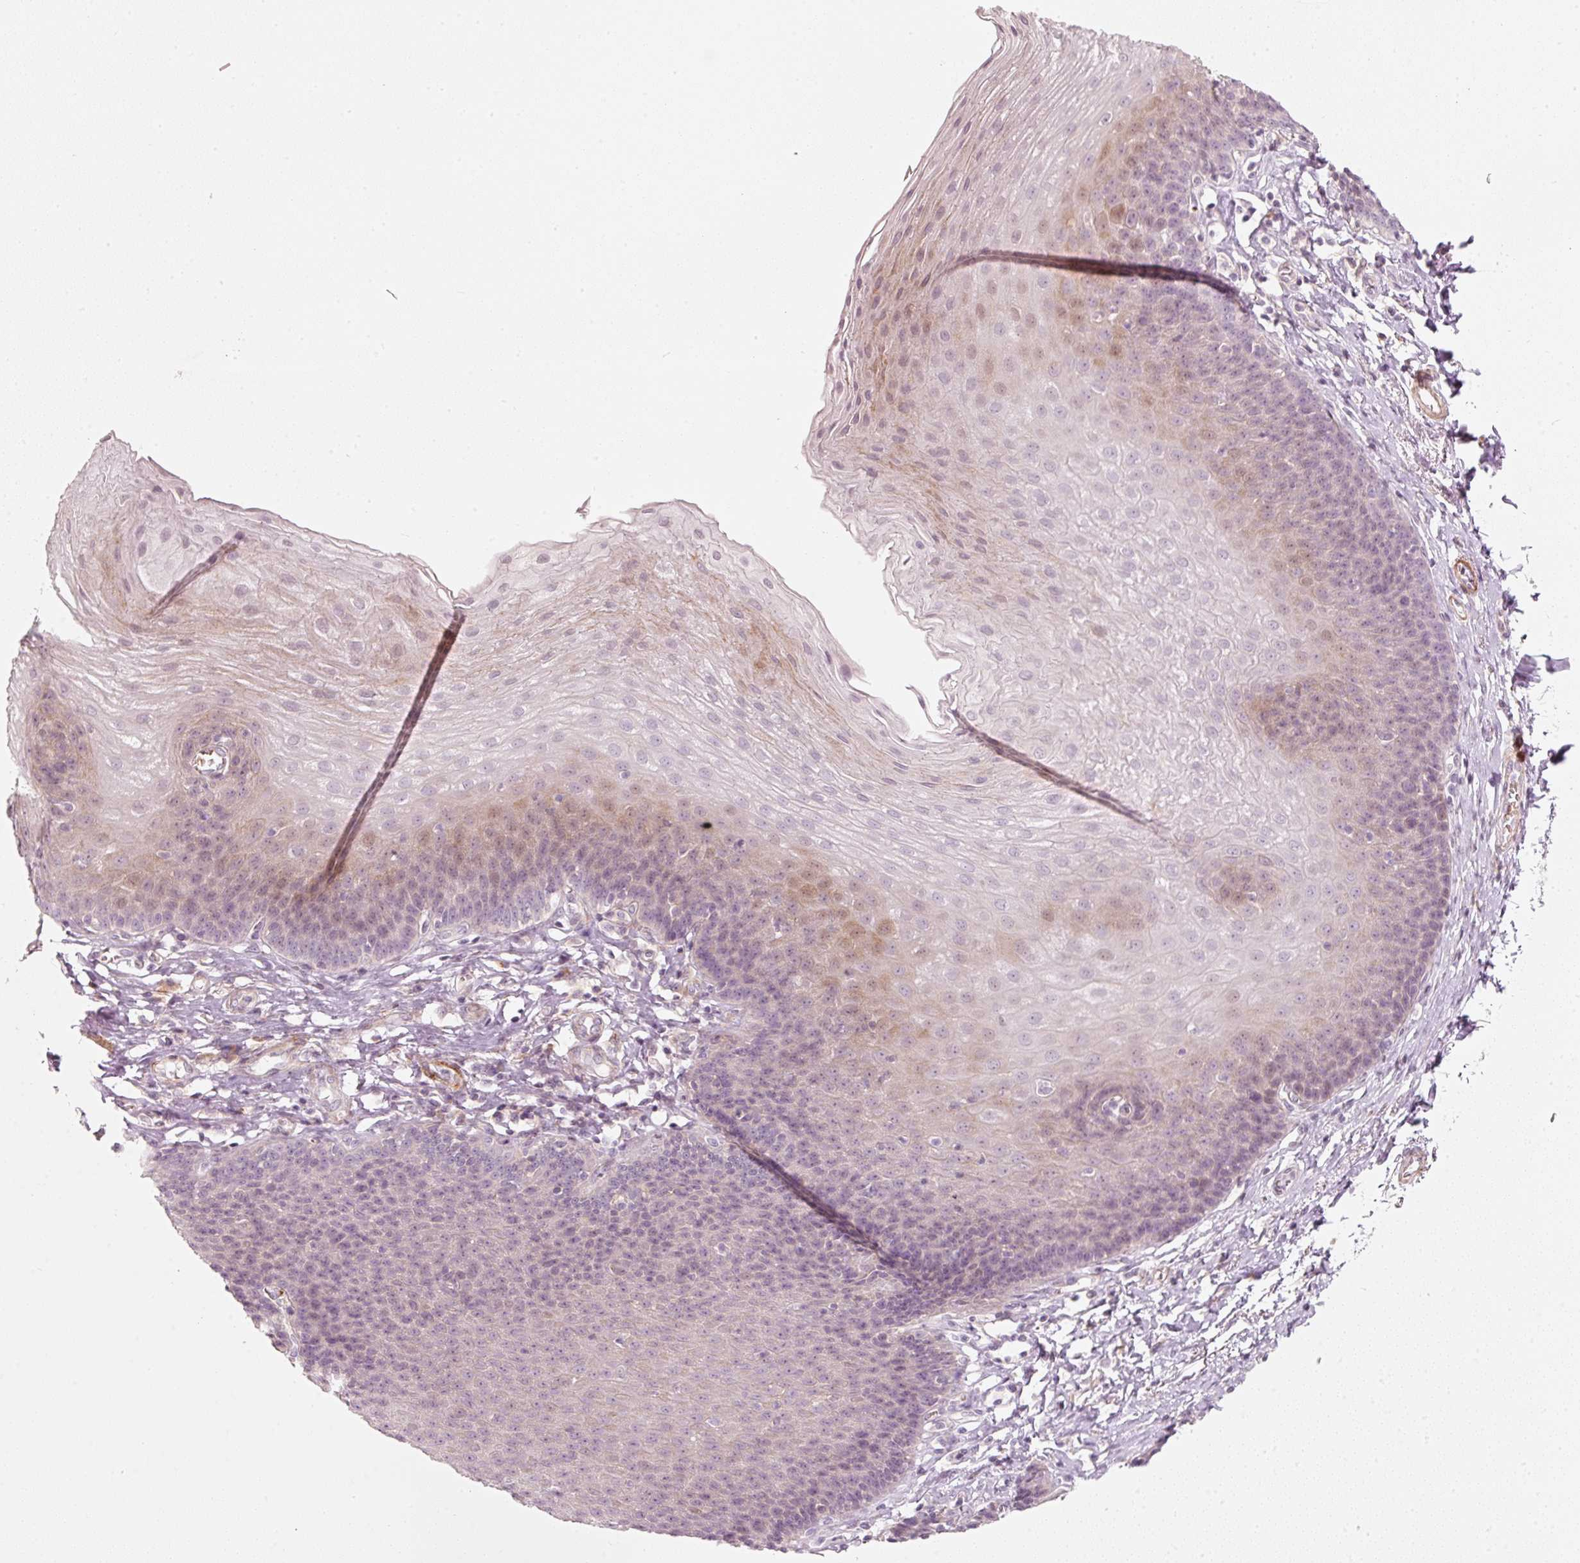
{"staining": {"intensity": "moderate", "quantity": "<25%", "location": "cytoplasmic/membranous,nuclear"}, "tissue": "esophagus", "cell_type": "Squamous epithelial cells", "image_type": "normal", "snomed": [{"axis": "morphology", "description": "Normal tissue, NOS"}, {"axis": "topography", "description": "Esophagus"}], "caption": "Immunohistochemistry histopathology image of unremarkable esophagus stained for a protein (brown), which exhibits low levels of moderate cytoplasmic/membranous,nuclear expression in about <25% of squamous epithelial cells.", "gene": "KCNQ1", "patient": {"sex": "female", "age": 81}}